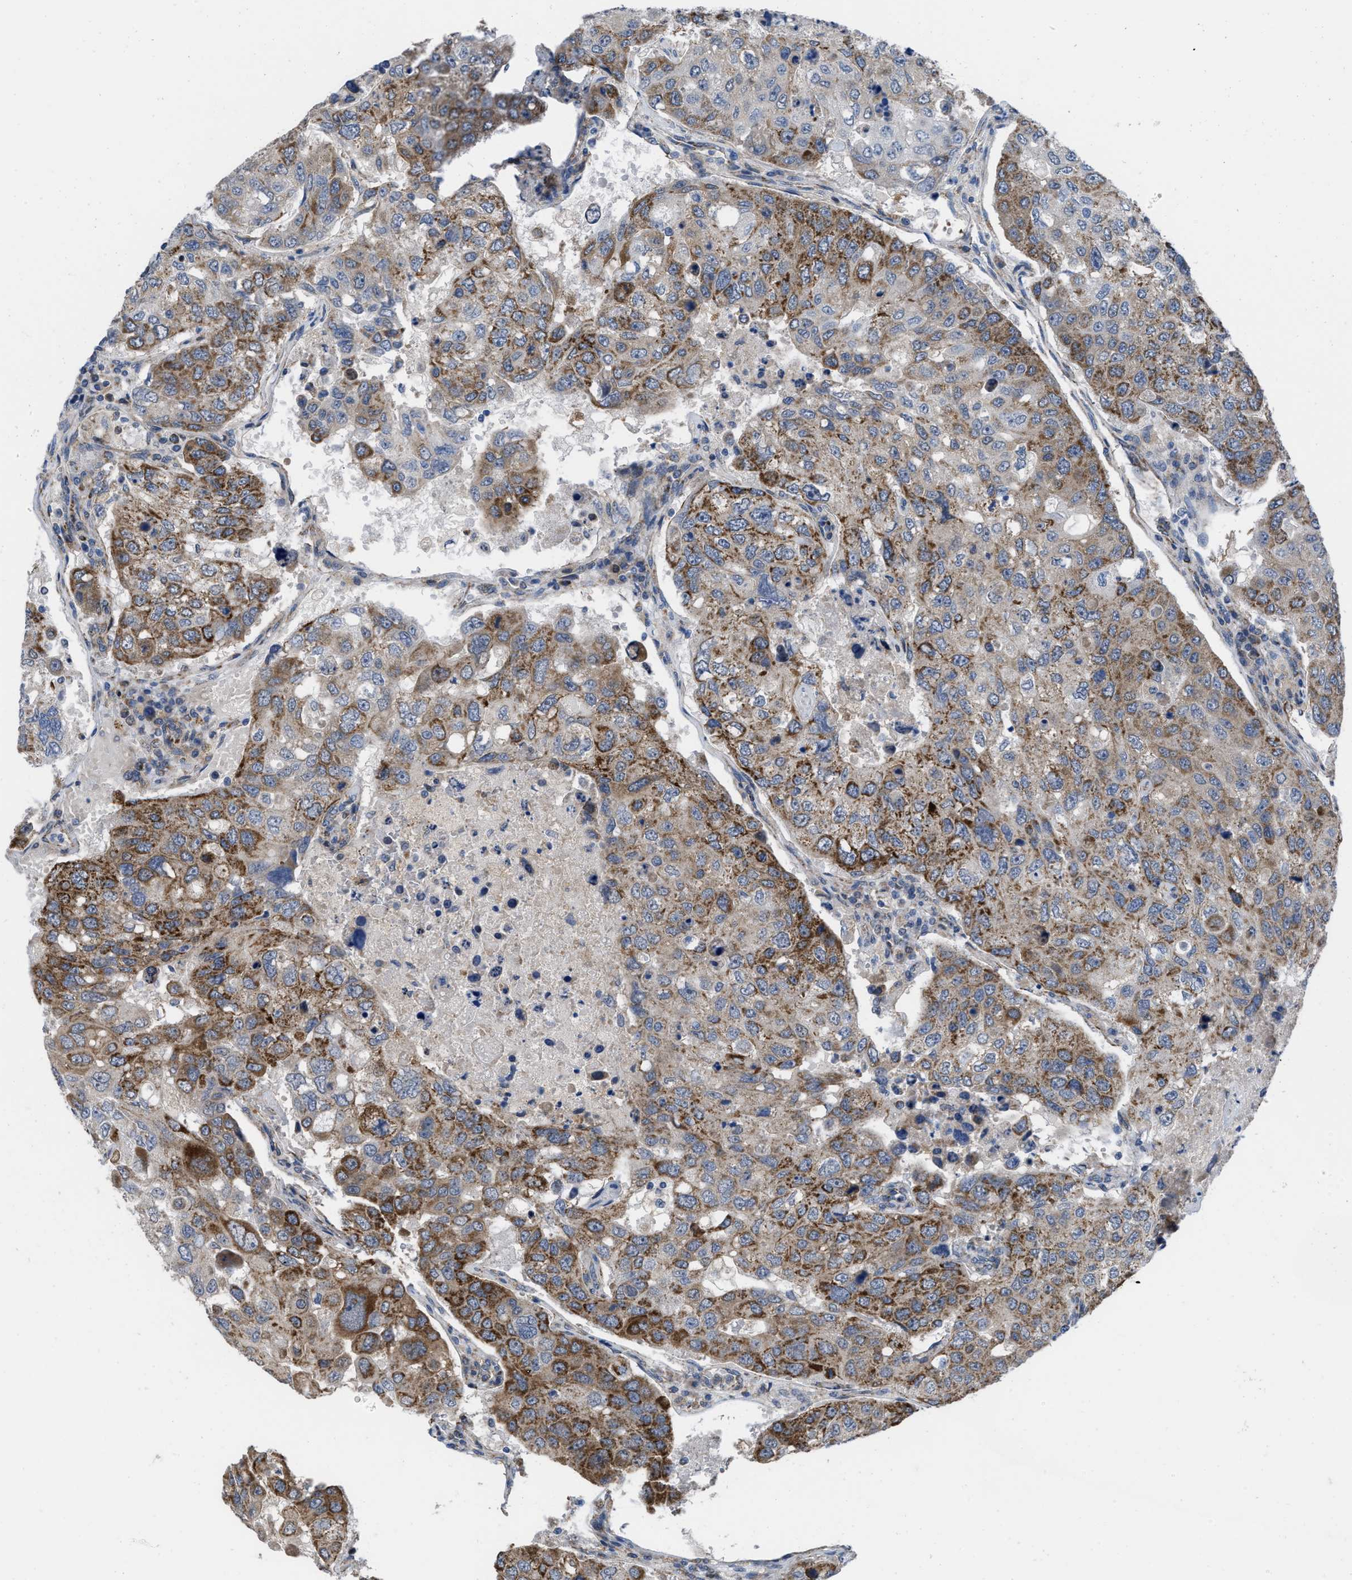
{"staining": {"intensity": "strong", "quantity": "<25%", "location": "cytoplasmic/membranous"}, "tissue": "urothelial cancer", "cell_type": "Tumor cells", "image_type": "cancer", "snomed": [{"axis": "morphology", "description": "Urothelial carcinoma, High grade"}, {"axis": "topography", "description": "Lymph node"}, {"axis": "topography", "description": "Urinary bladder"}], "caption": "High-power microscopy captured an IHC micrograph of high-grade urothelial carcinoma, revealing strong cytoplasmic/membranous expression in approximately <25% of tumor cells.", "gene": "AKAP1", "patient": {"sex": "male", "age": 51}}